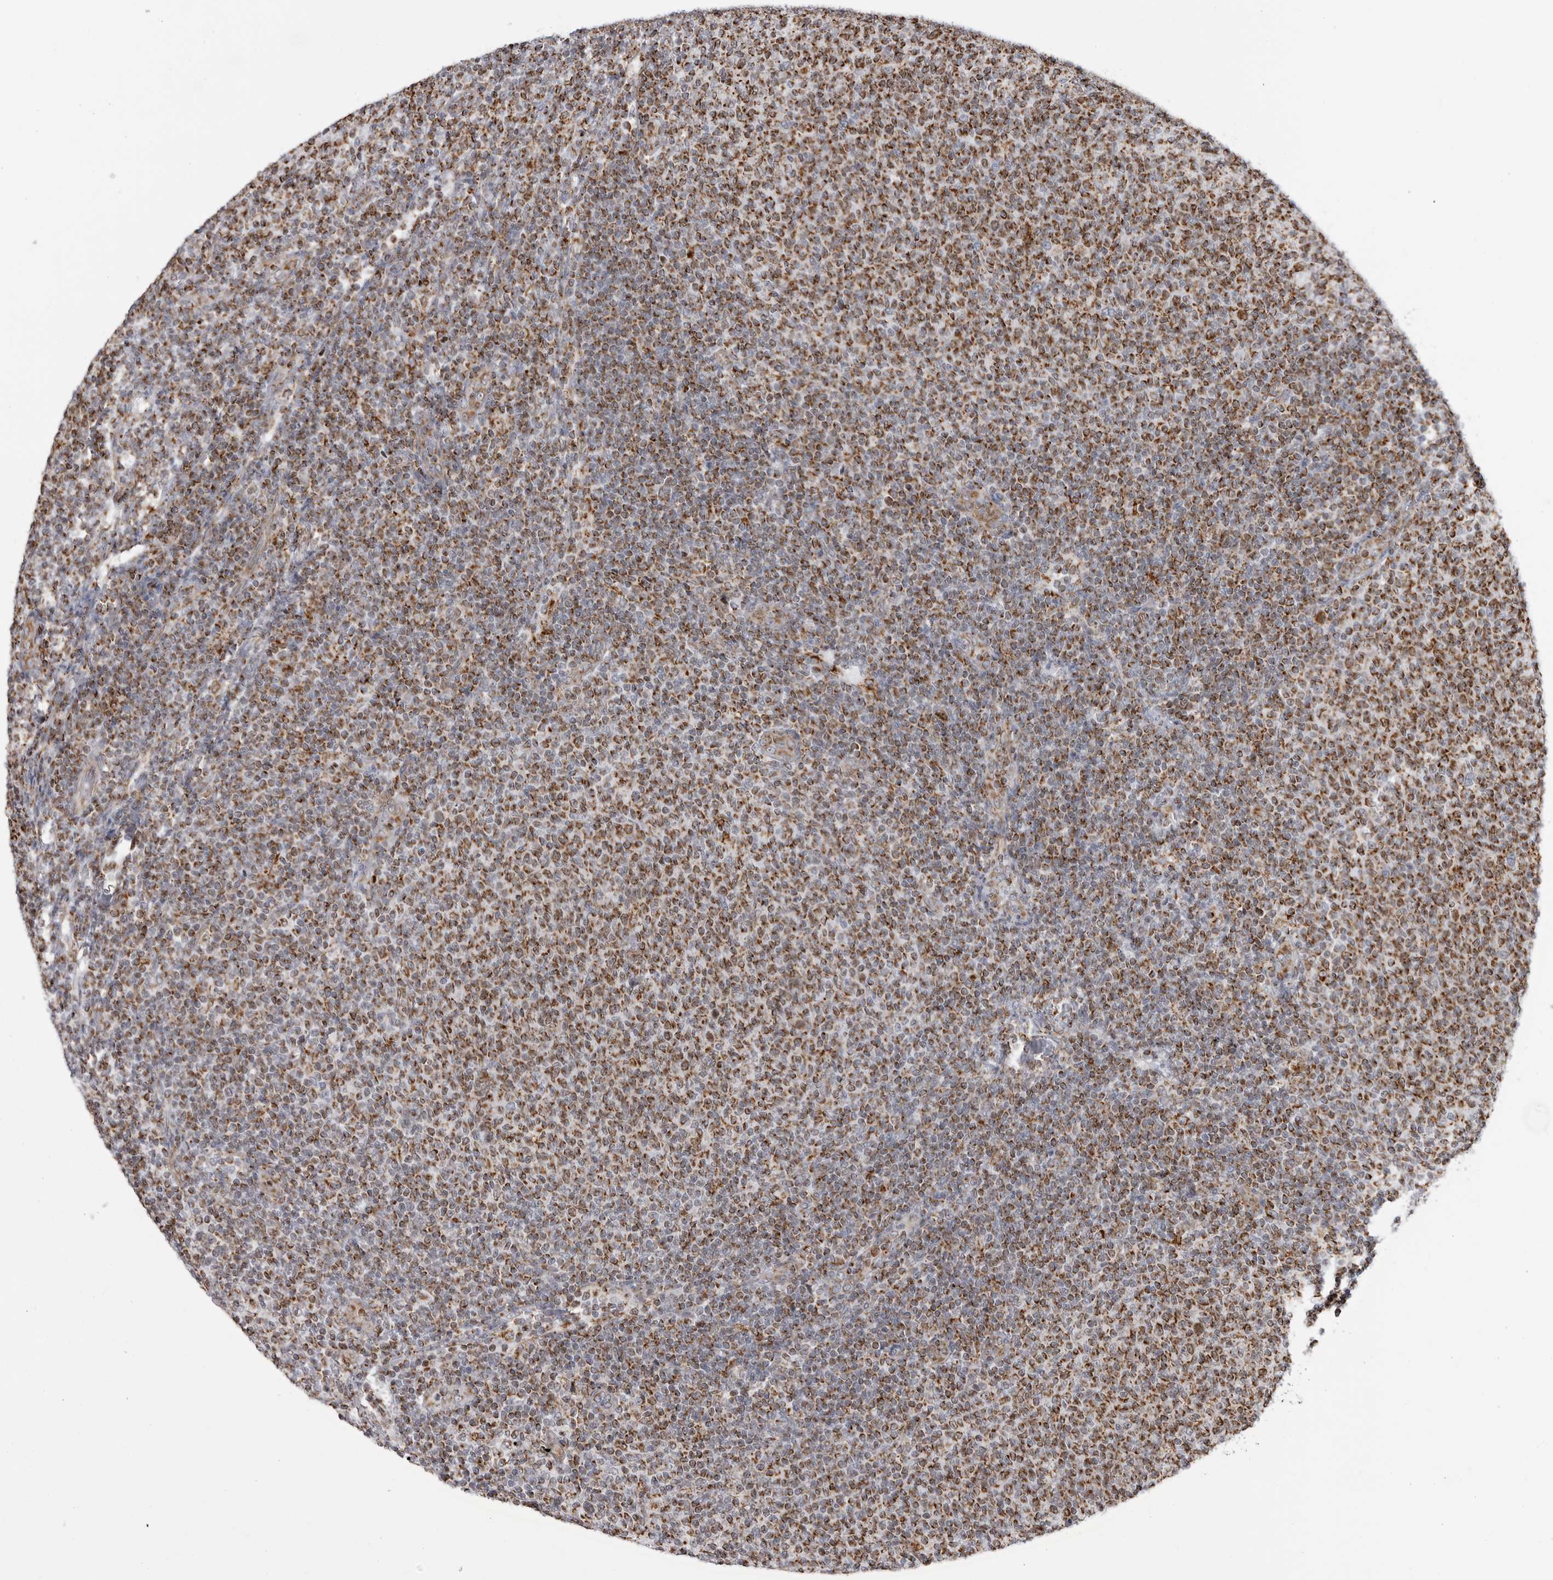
{"staining": {"intensity": "strong", "quantity": ">75%", "location": "cytoplasmic/membranous"}, "tissue": "lymphoma", "cell_type": "Tumor cells", "image_type": "cancer", "snomed": [{"axis": "morphology", "description": "Malignant lymphoma, non-Hodgkin's type, Low grade"}, {"axis": "topography", "description": "Lymph node"}], "caption": "Immunohistochemical staining of human lymphoma demonstrates strong cytoplasmic/membranous protein positivity in approximately >75% of tumor cells. The staining was performed using DAB, with brown indicating positive protein expression. Nuclei are stained blue with hematoxylin.", "gene": "COX5A", "patient": {"sex": "male", "age": 66}}